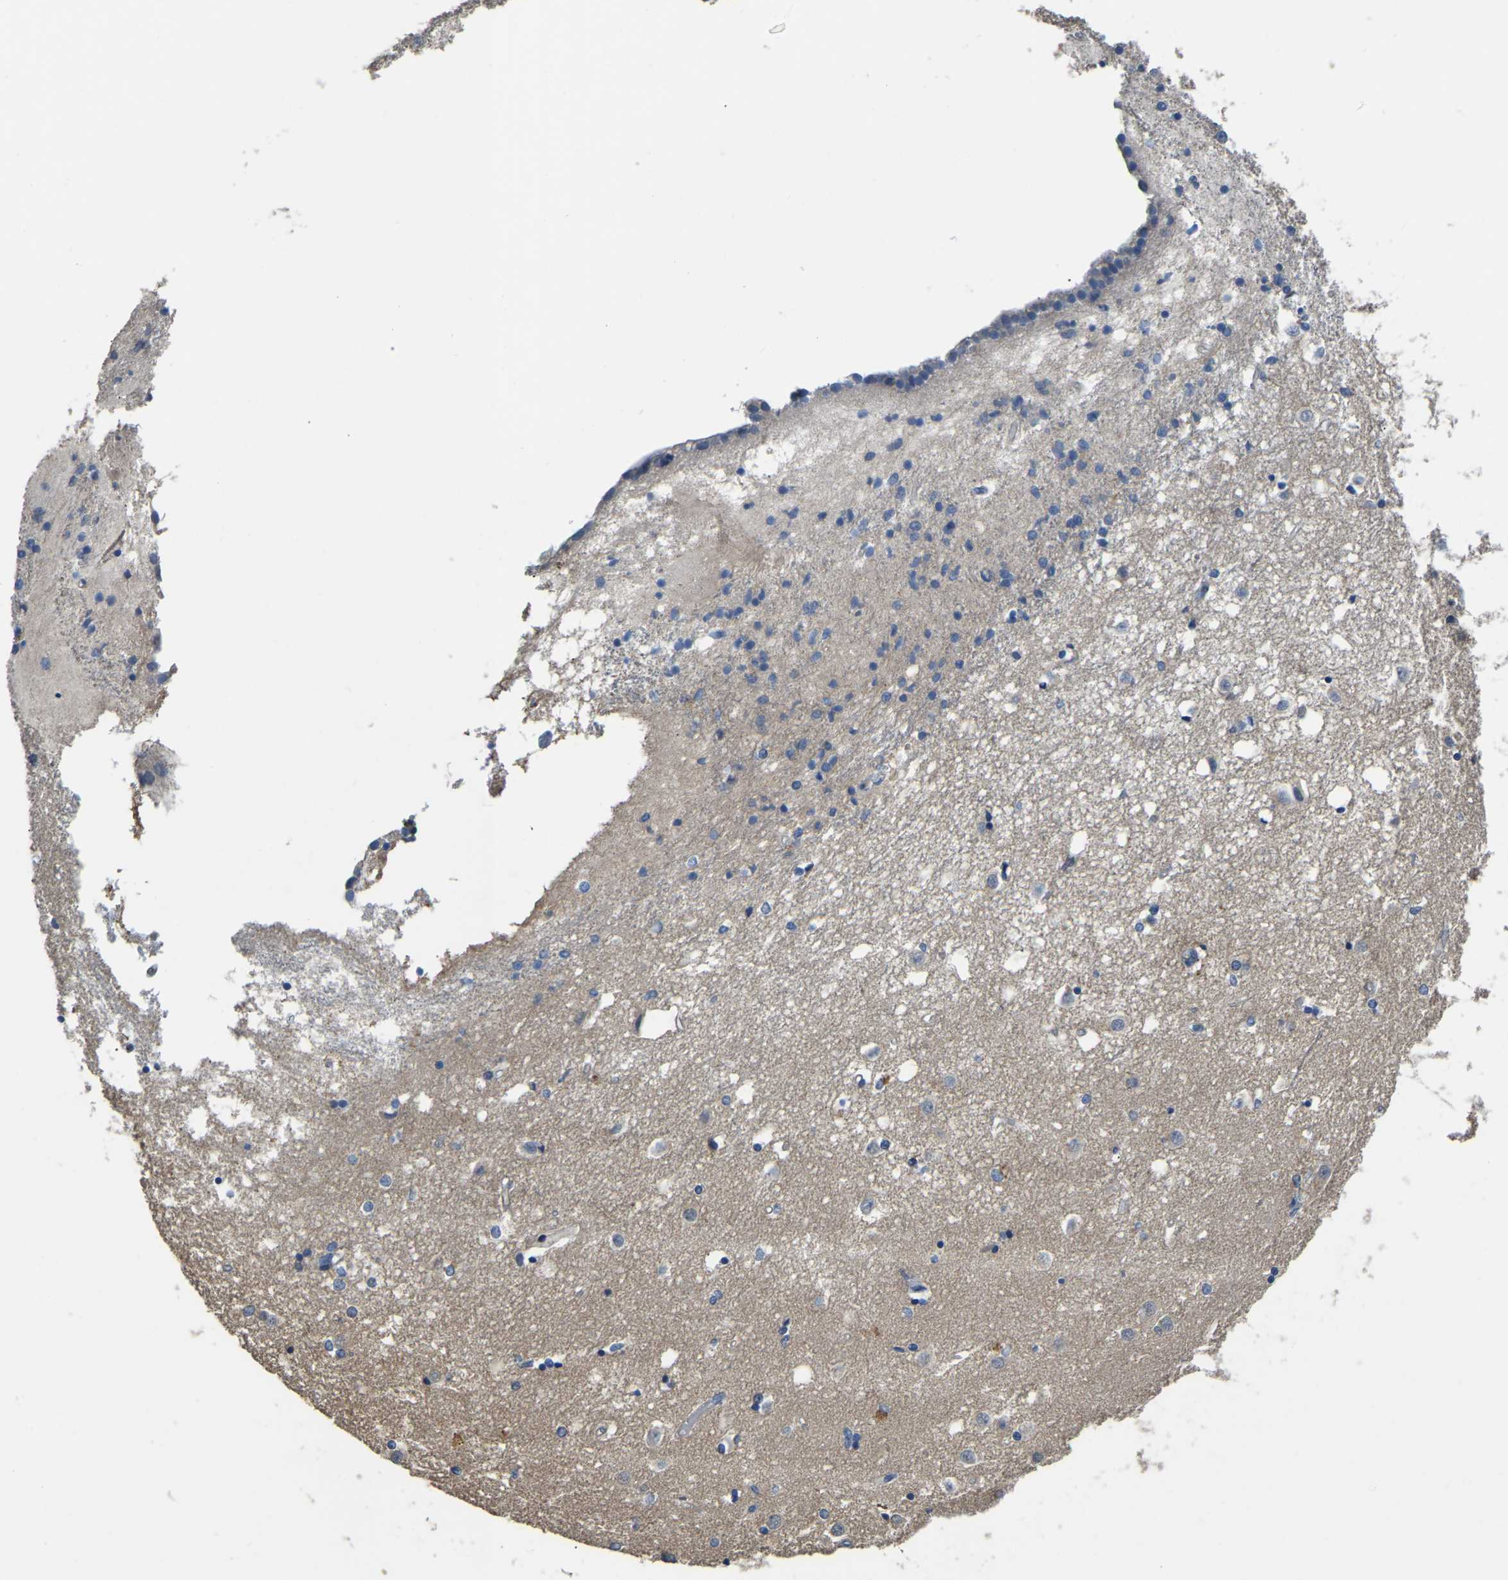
{"staining": {"intensity": "negative", "quantity": "none", "location": "none"}, "tissue": "caudate", "cell_type": "Glial cells", "image_type": "normal", "snomed": [{"axis": "morphology", "description": "Normal tissue, NOS"}, {"axis": "topography", "description": "Lateral ventricle wall"}], "caption": "The photomicrograph shows no significant expression in glial cells of caudate. (Stains: DAB immunohistochemistry (IHC) with hematoxylin counter stain, Microscopy: brightfield microscopy at high magnification).", "gene": "HIGD2B", "patient": {"sex": "male", "age": 45}}